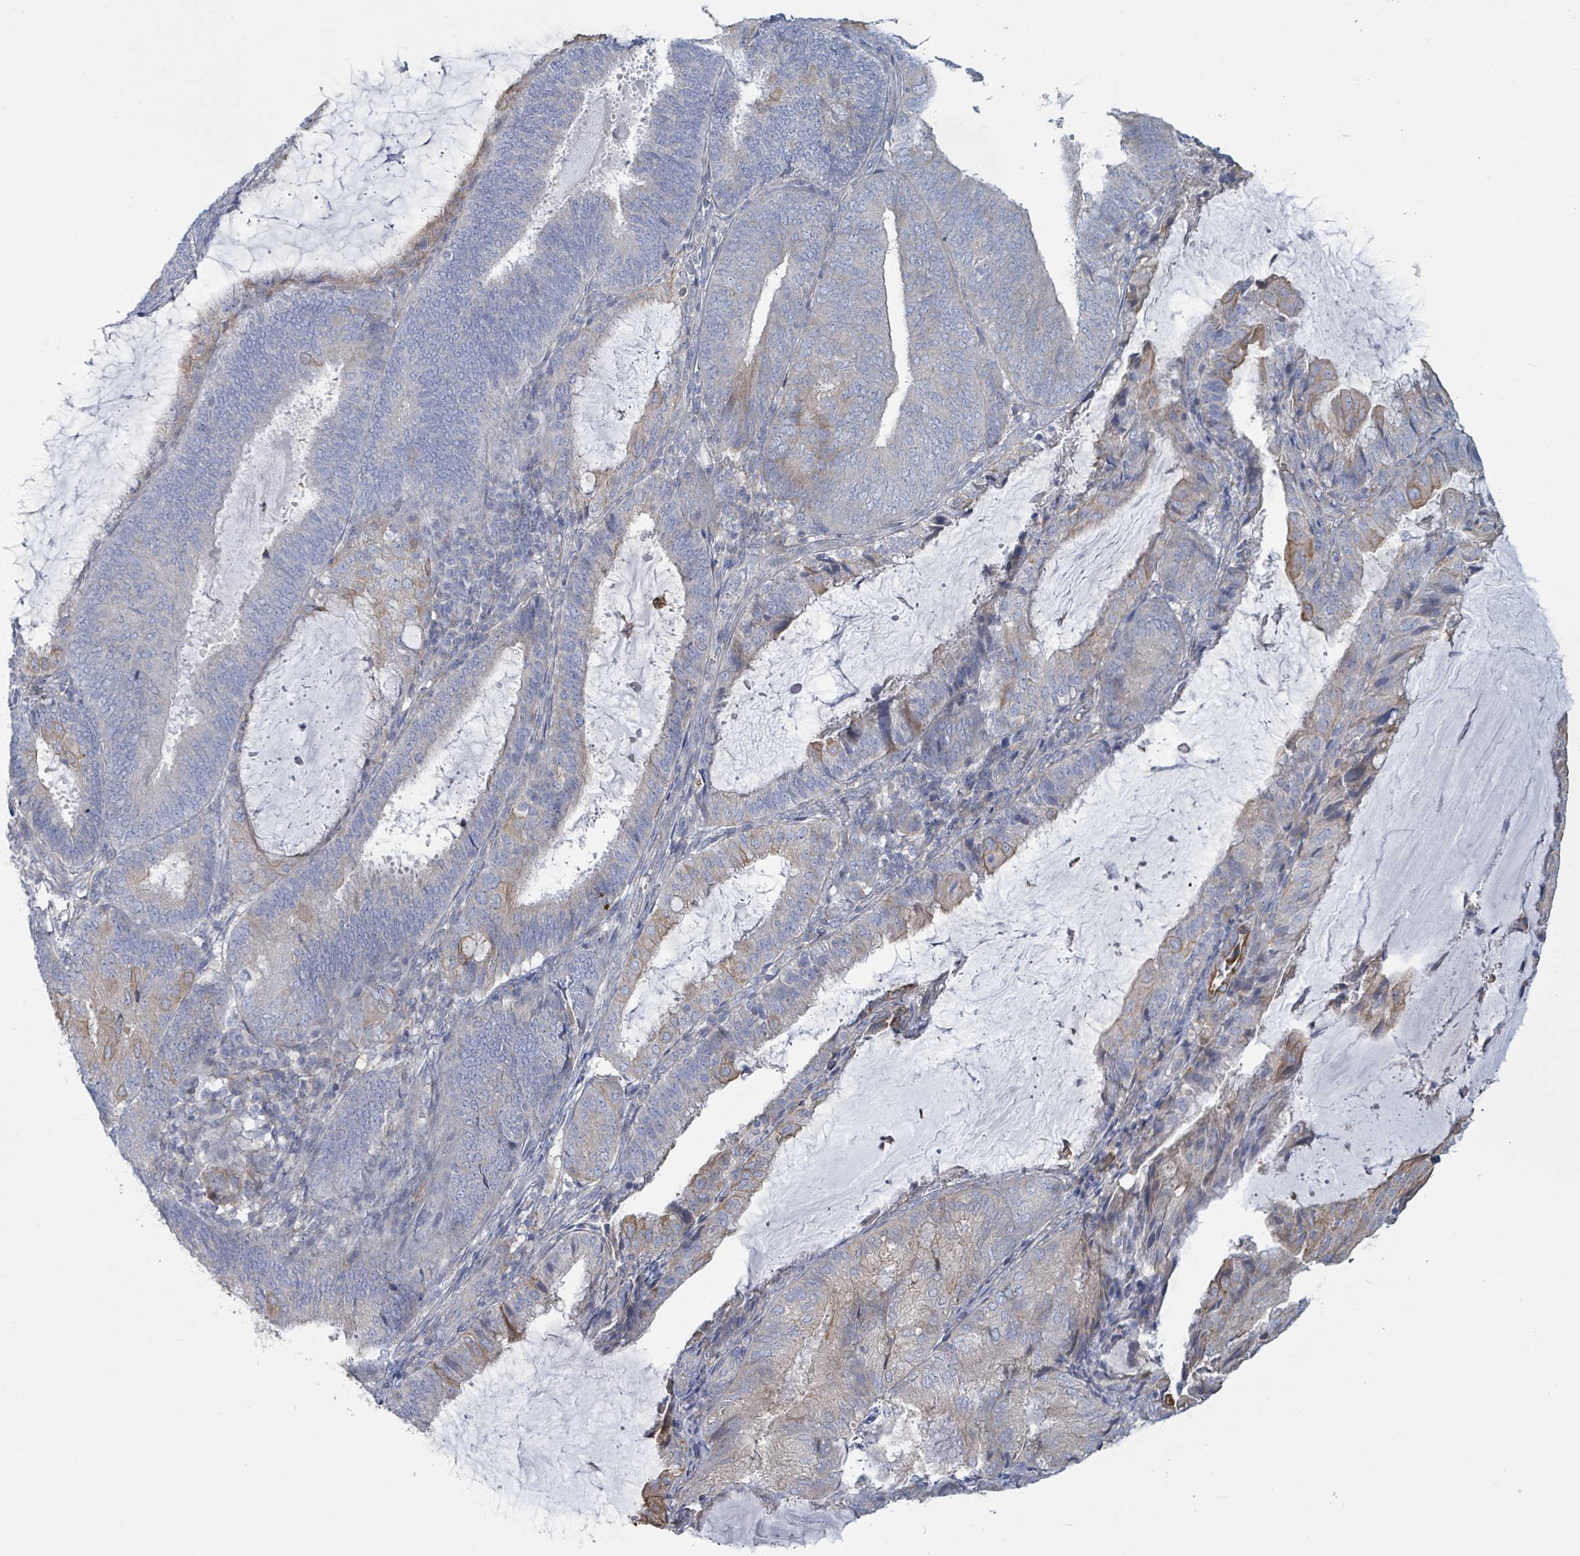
{"staining": {"intensity": "moderate", "quantity": "<25%", "location": "cytoplasmic/membranous"}, "tissue": "endometrial cancer", "cell_type": "Tumor cells", "image_type": "cancer", "snomed": [{"axis": "morphology", "description": "Adenocarcinoma, NOS"}, {"axis": "topography", "description": "Endometrium"}], "caption": "The photomicrograph demonstrates immunohistochemical staining of endometrial cancer. There is moderate cytoplasmic/membranous staining is seen in approximately <25% of tumor cells. (brown staining indicates protein expression, while blue staining denotes nuclei).", "gene": "COL13A1", "patient": {"sex": "female", "age": 81}}